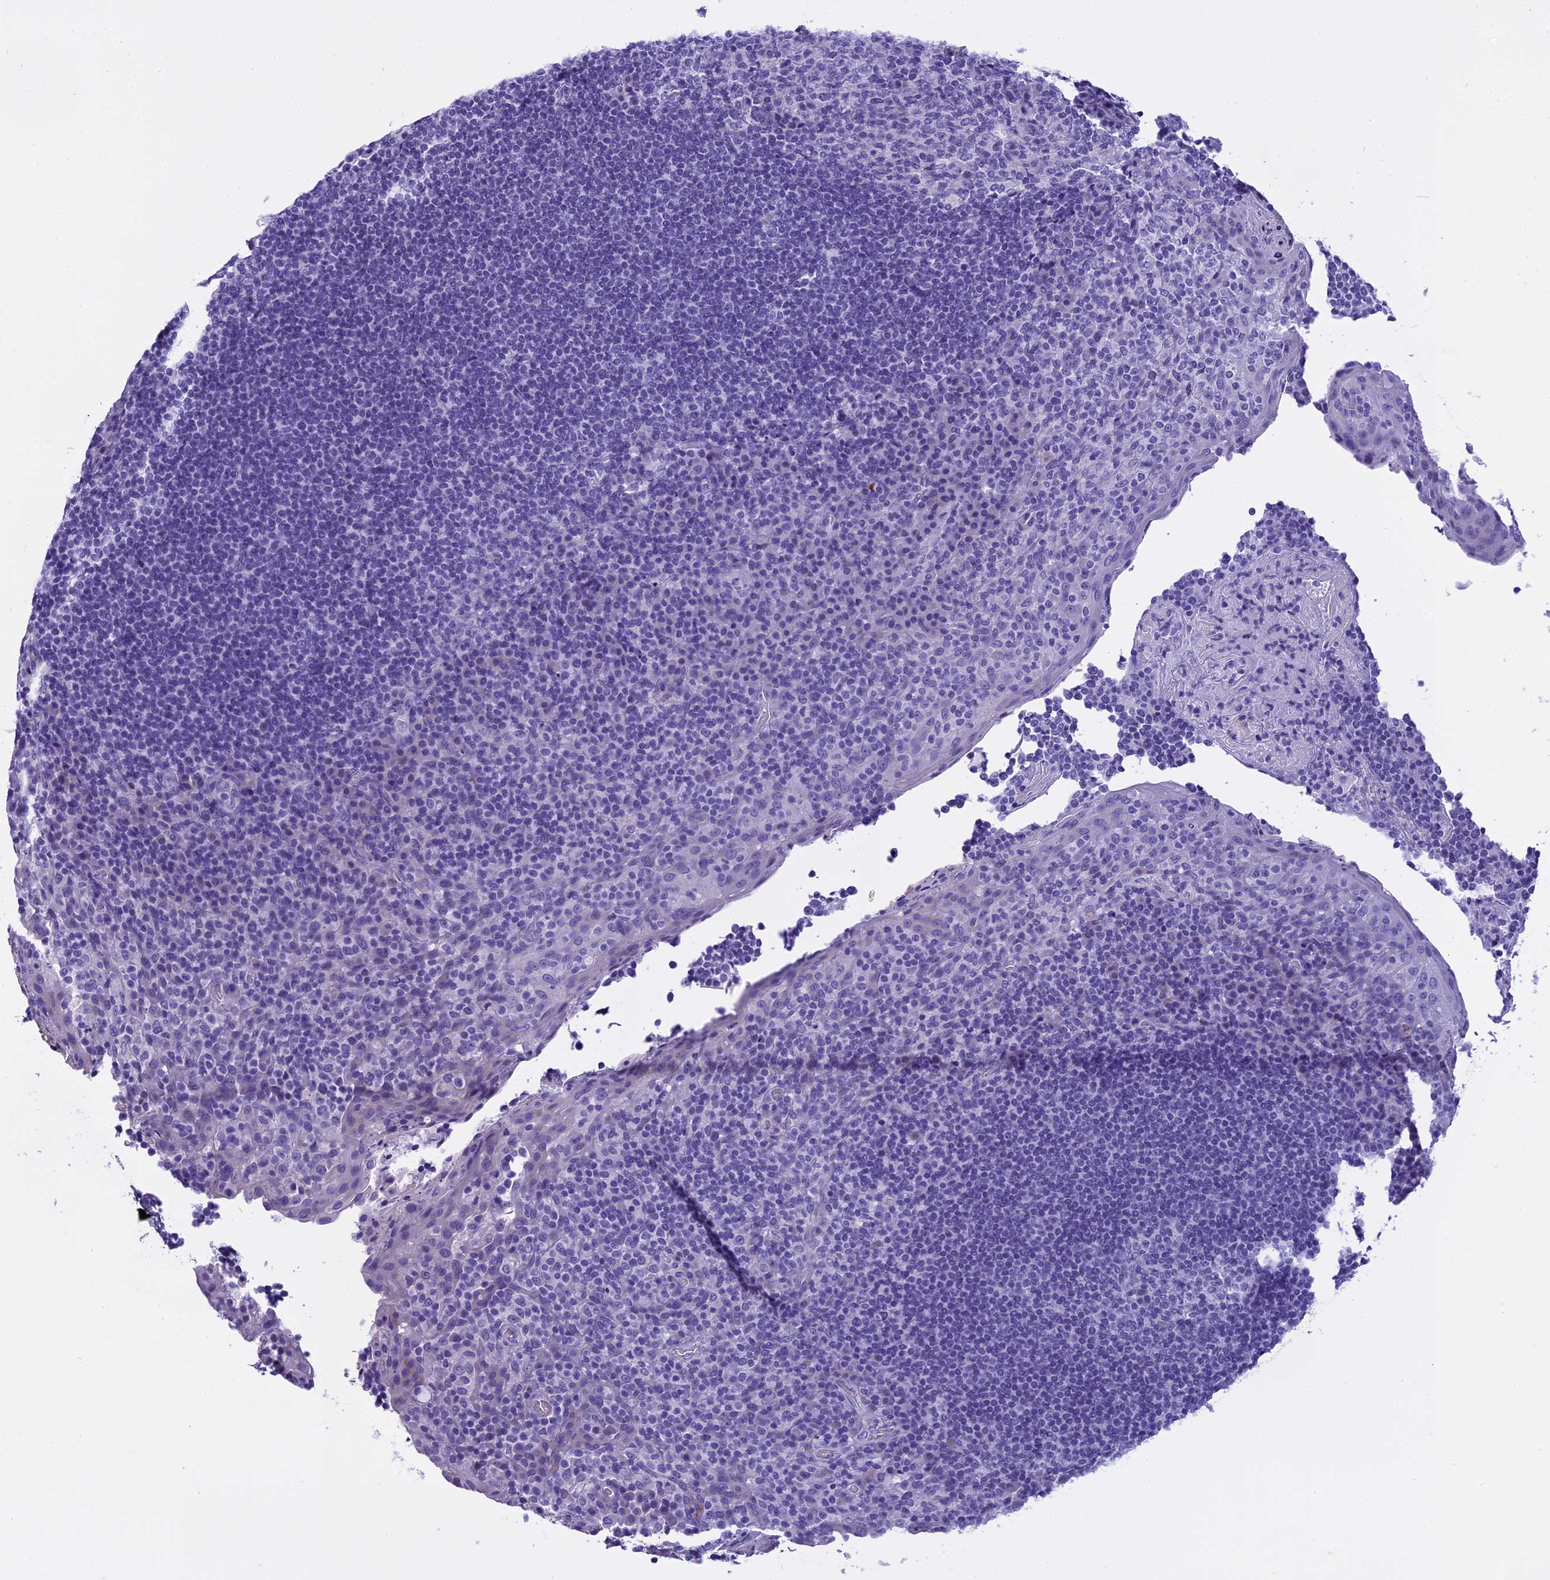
{"staining": {"intensity": "negative", "quantity": "none", "location": "none"}, "tissue": "tonsil", "cell_type": "Germinal center cells", "image_type": "normal", "snomed": [{"axis": "morphology", "description": "Normal tissue, NOS"}, {"axis": "topography", "description": "Tonsil"}], "caption": "The micrograph displays no staining of germinal center cells in normal tonsil. (DAB (3,3'-diaminobenzidine) immunohistochemistry (IHC), high magnification).", "gene": "KCTD14", "patient": {"sex": "male", "age": 17}}